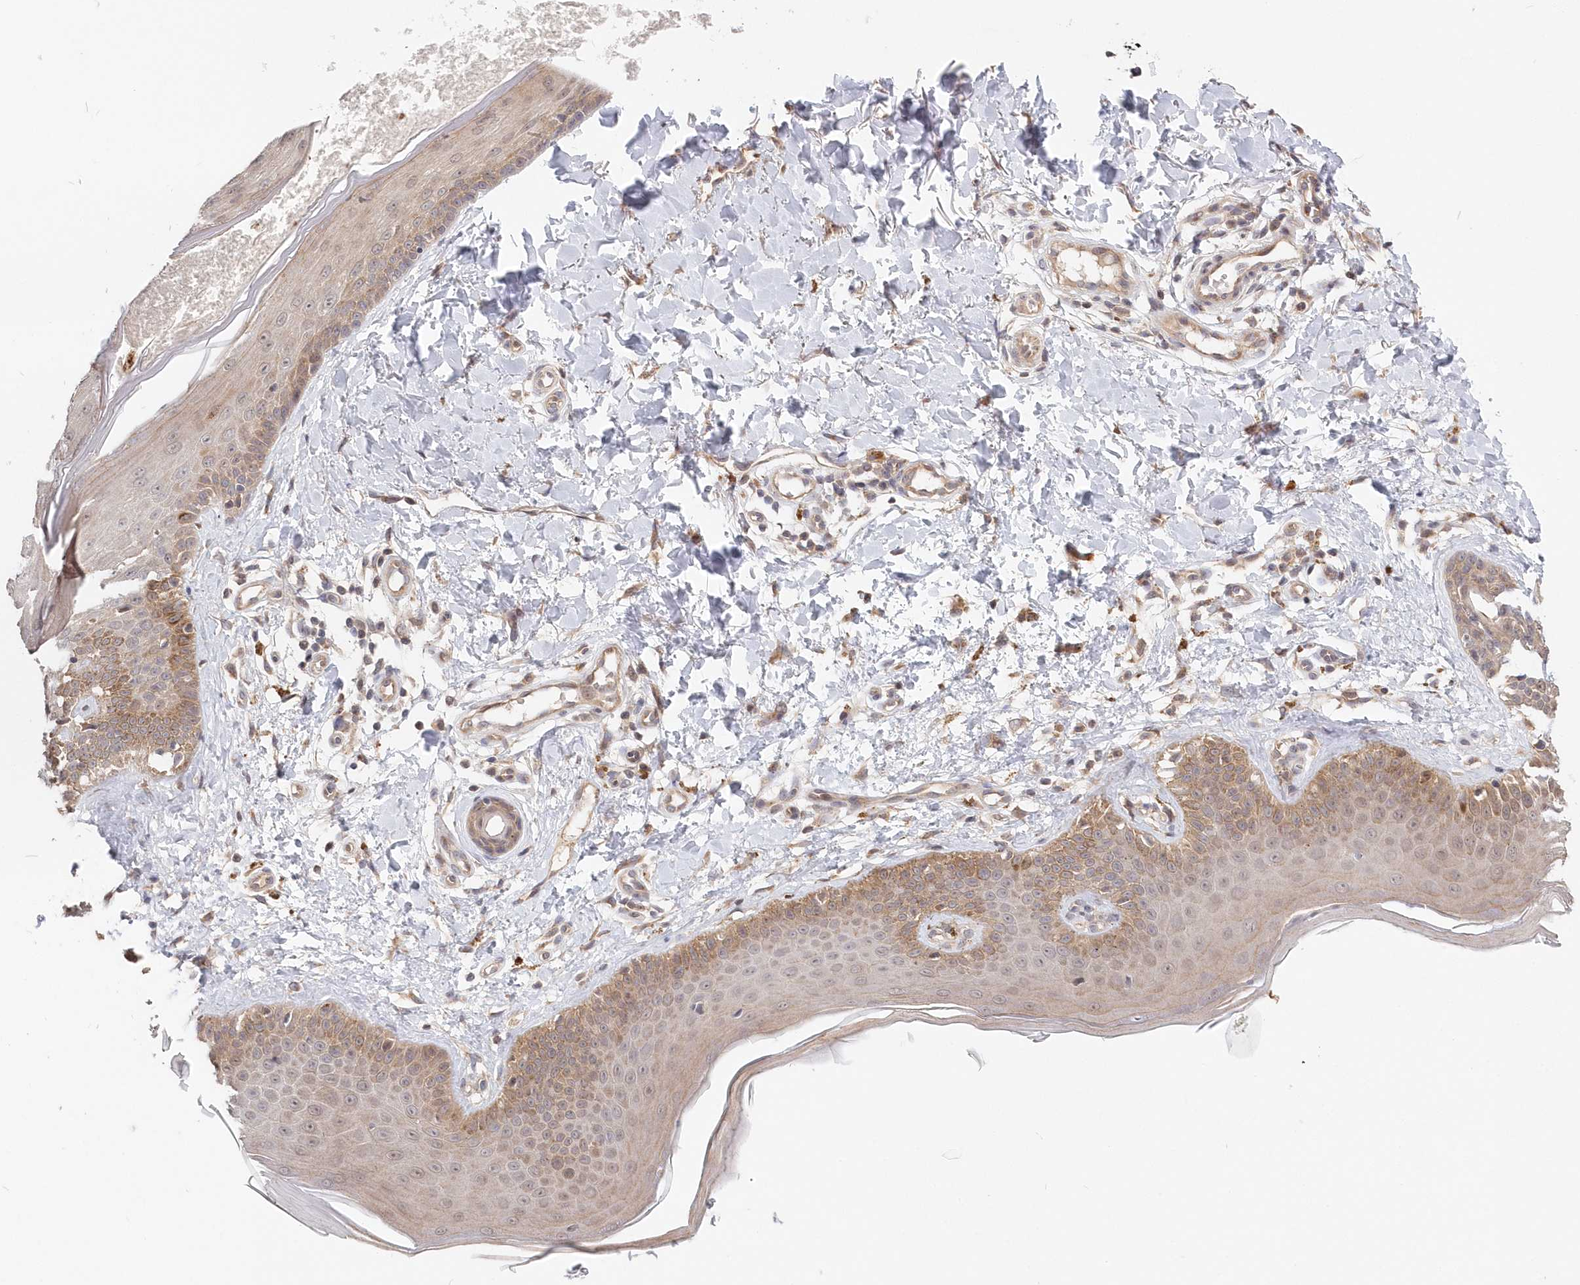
{"staining": {"intensity": "weak", "quantity": ">75%", "location": "cytoplasmic/membranous"}, "tissue": "skin", "cell_type": "Fibroblasts", "image_type": "normal", "snomed": [{"axis": "morphology", "description": "Normal tissue, NOS"}, {"axis": "topography", "description": "Skin"}], "caption": "This image demonstrates normal skin stained with immunohistochemistry to label a protein in brown. The cytoplasmic/membranous of fibroblasts show weak positivity for the protein. Nuclei are counter-stained blue.", "gene": "KATNA1", "patient": {"sex": "male", "age": 52}}